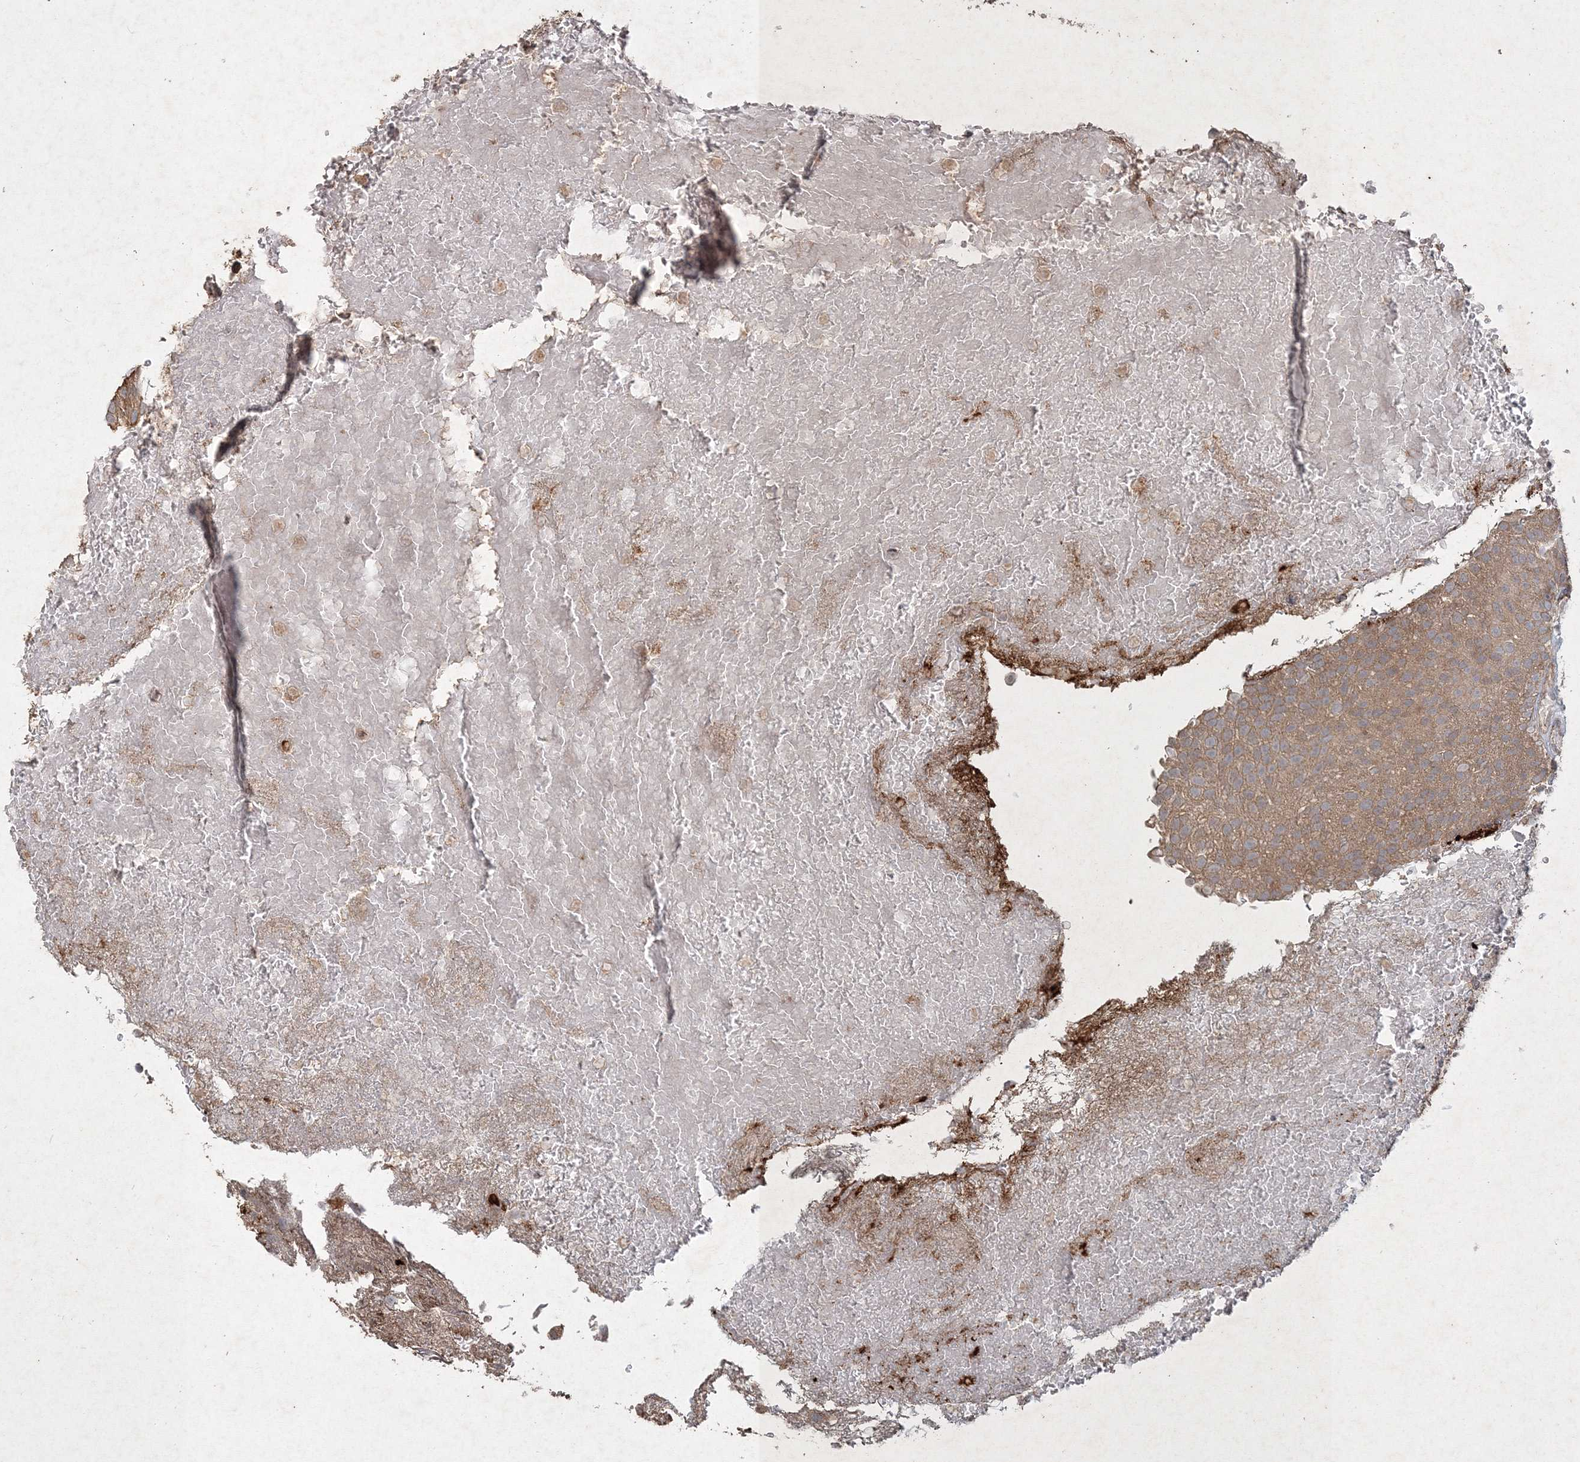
{"staining": {"intensity": "moderate", "quantity": "25%-75%", "location": "cytoplasmic/membranous"}, "tissue": "urothelial cancer", "cell_type": "Tumor cells", "image_type": "cancer", "snomed": [{"axis": "morphology", "description": "Urothelial carcinoma, Low grade"}, {"axis": "topography", "description": "Urinary bladder"}], "caption": "DAB immunohistochemical staining of human low-grade urothelial carcinoma reveals moderate cytoplasmic/membranous protein staining in about 25%-75% of tumor cells. (Stains: DAB in brown, nuclei in blue, Microscopy: brightfield microscopy at high magnification).", "gene": "SPRY1", "patient": {"sex": "male", "age": 78}}